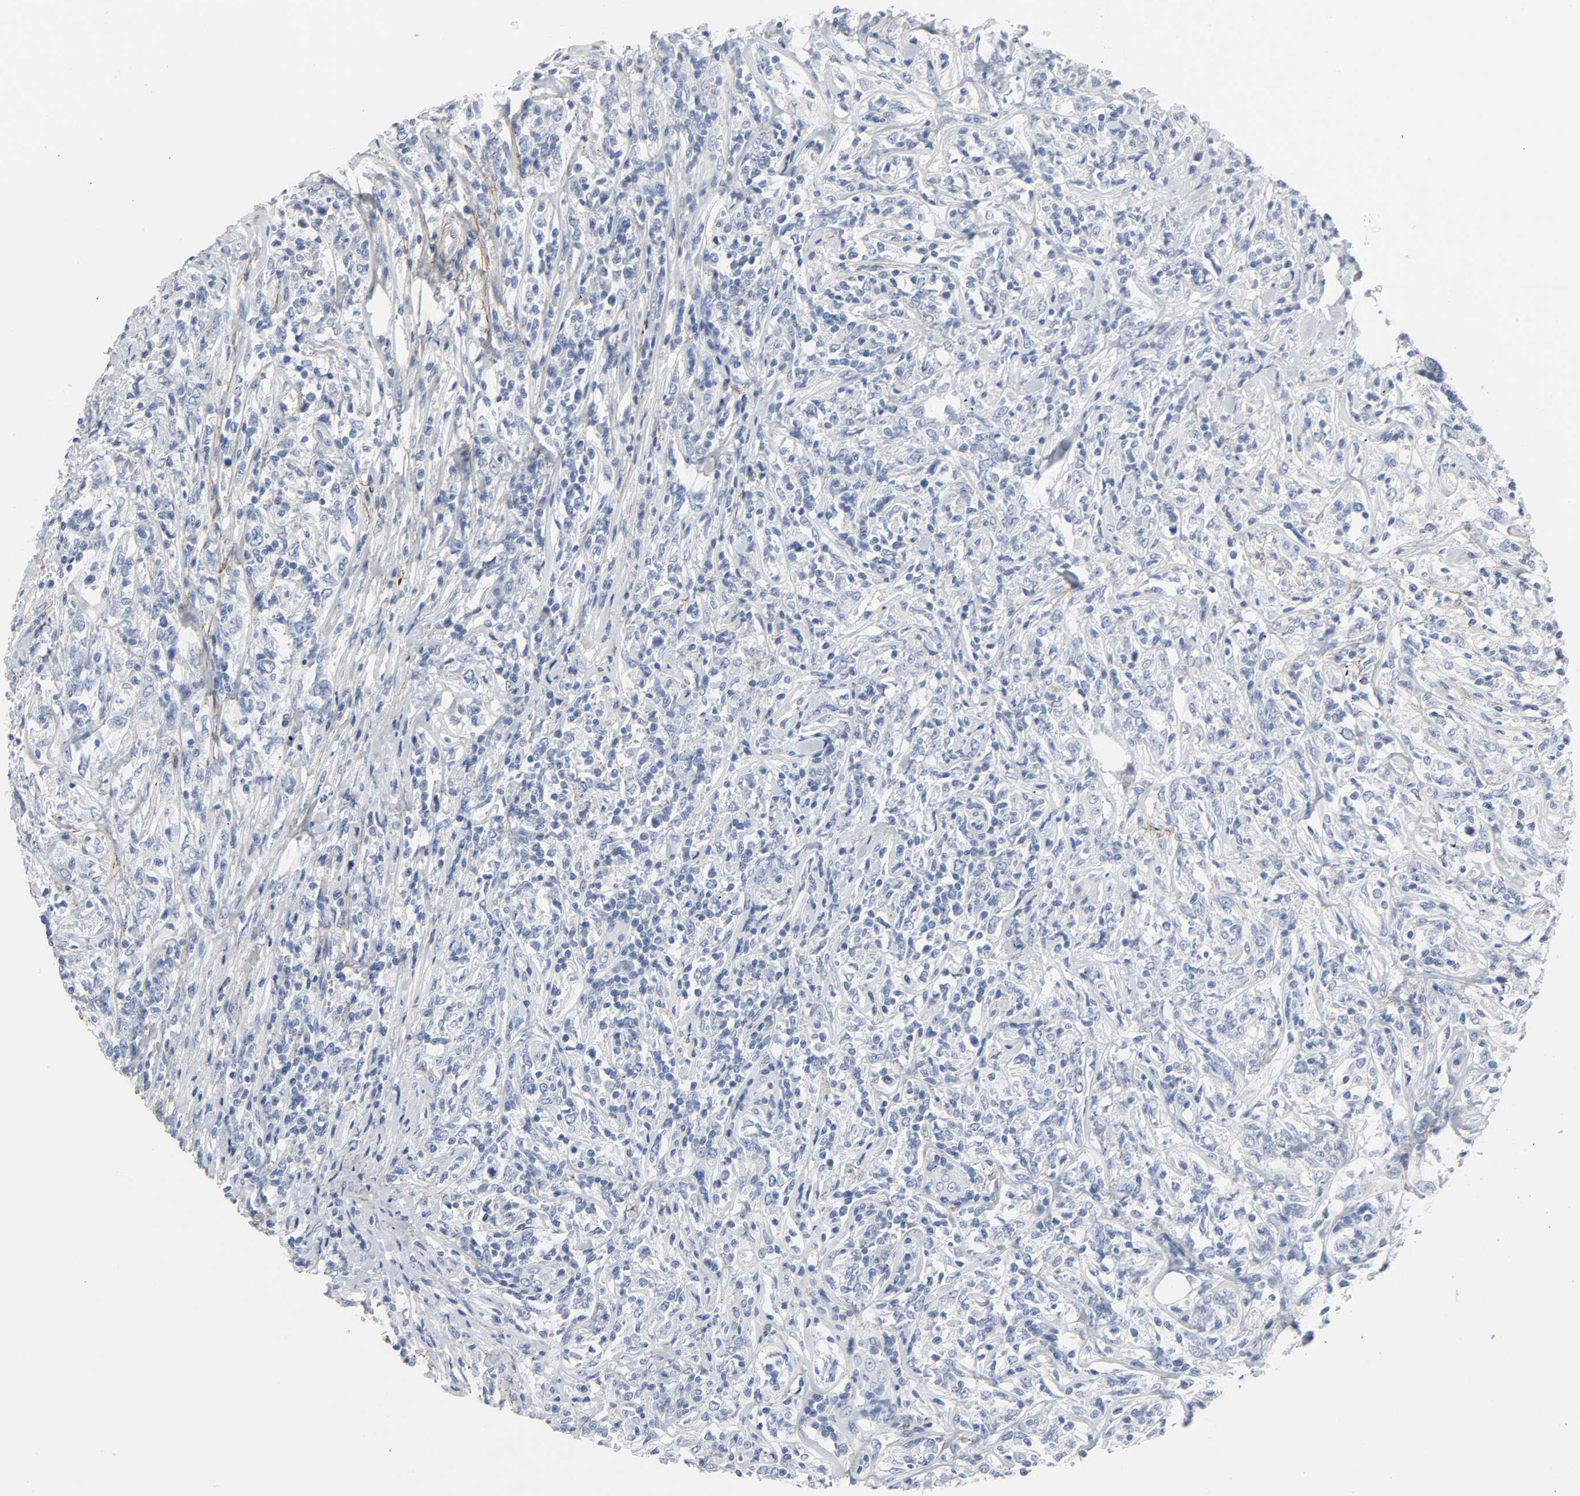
{"staining": {"intensity": "negative", "quantity": "none", "location": "none"}, "tissue": "lymphoma", "cell_type": "Tumor cells", "image_type": "cancer", "snomed": [{"axis": "morphology", "description": "Malignant lymphoma, non-Hodgkin's type, High grade"}, {"axis": "topography", "description": "Lymph node"}], "caption": "Photomicrograph shows no protein expression in tumor cells of malignant lymphoma, non-Hodgkin's type (high-grade) tissue.", "gene": "FBLN5", "patient": {"sex": "female", "age": 84}}